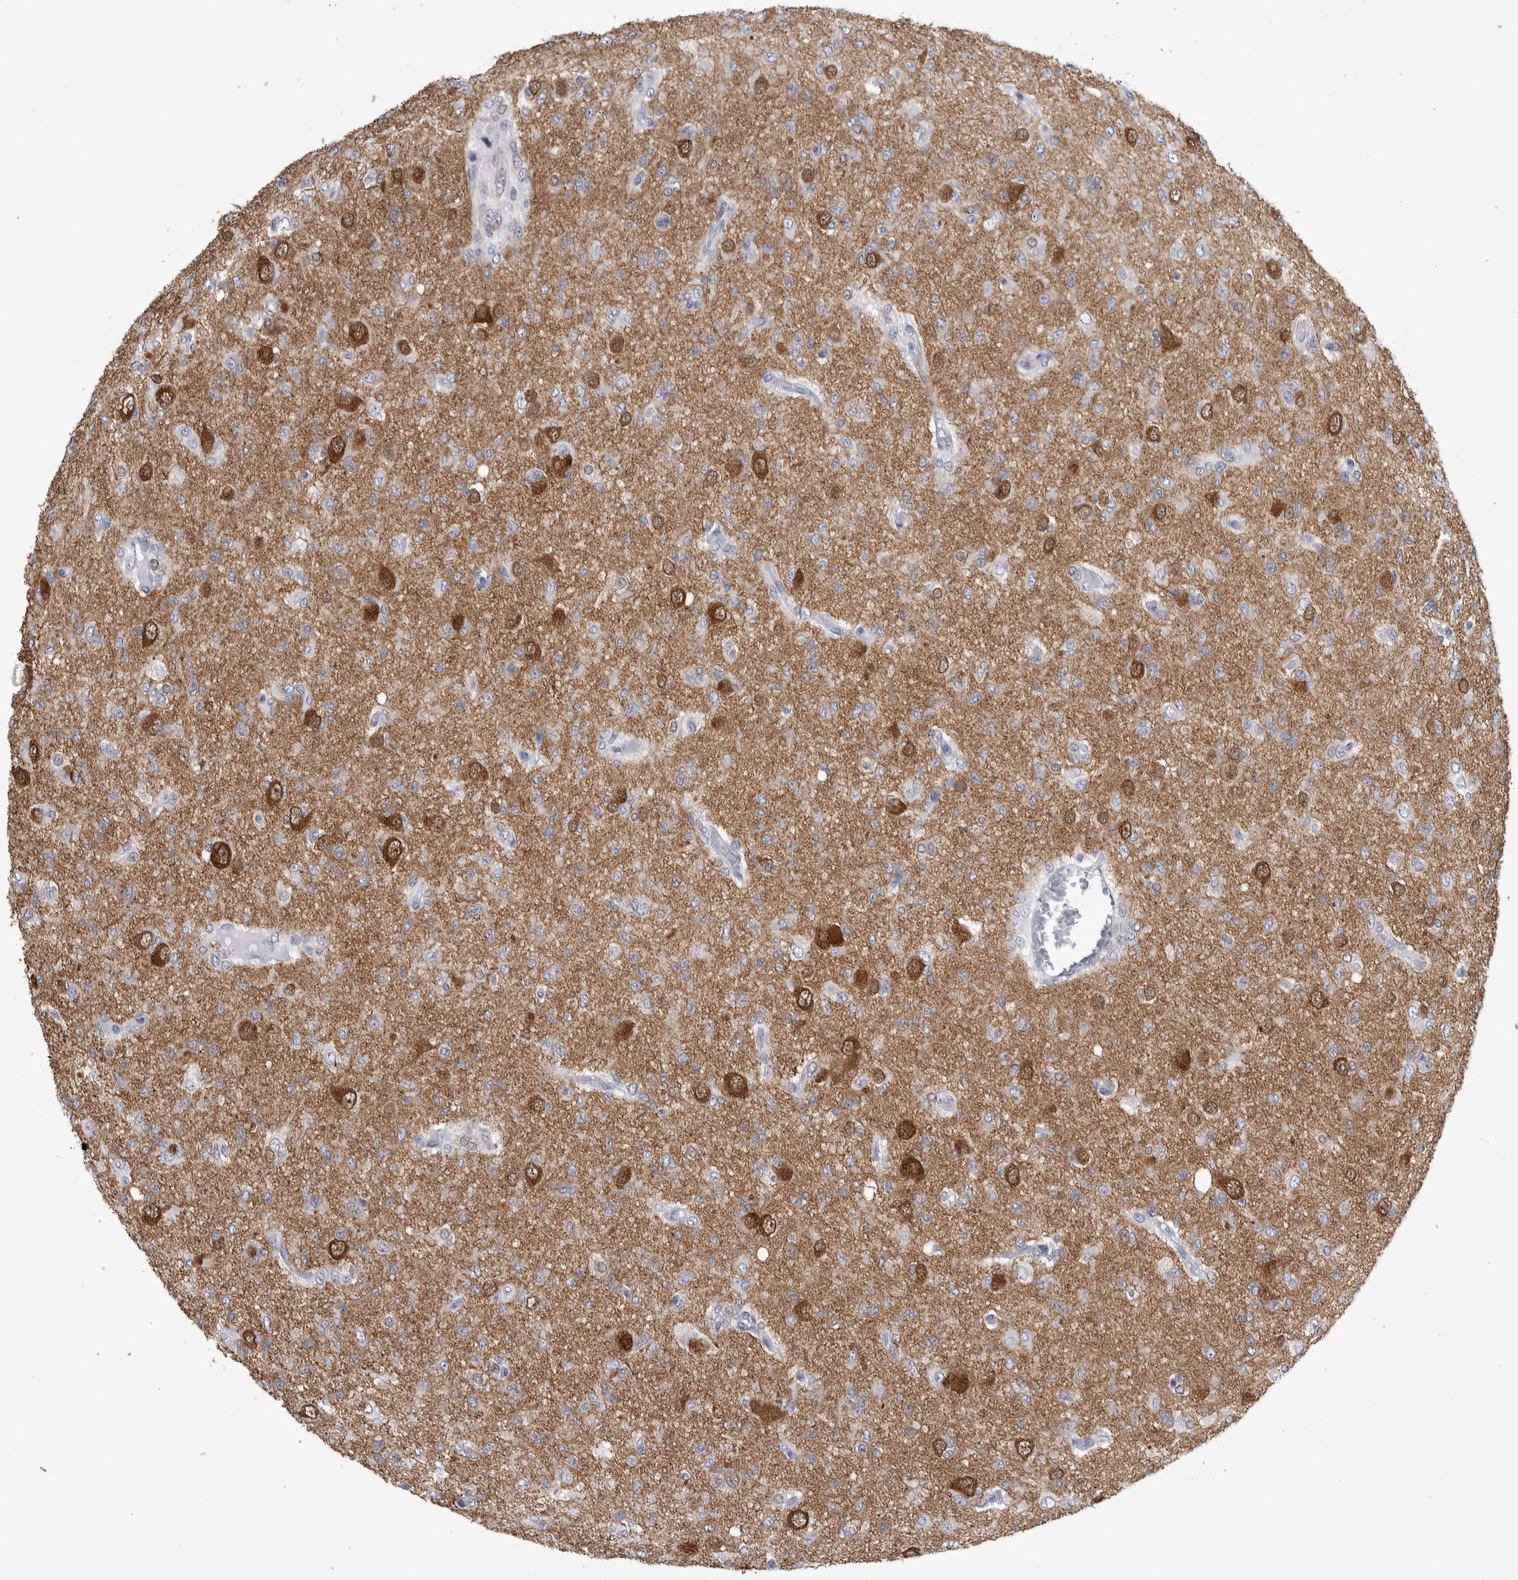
{"staining": {"intensity": "negative", "quantity": "none", "location": "none"}, "tissue": "glioma", "cell_type": "Tumor cells", "image_type": "cancer", "snomed": [{"axis": "morphology", "description": "Glioma, malignant, High grade"}, {"axis": "topography", "description": "Brain"}], "caption": "Human glioma stained for a protein using immunohistochemistry (IHC) exhibits no positivity in tumor cells.", "gene": "ACOT7", "patient": {"sex": "female", "age": 59}}